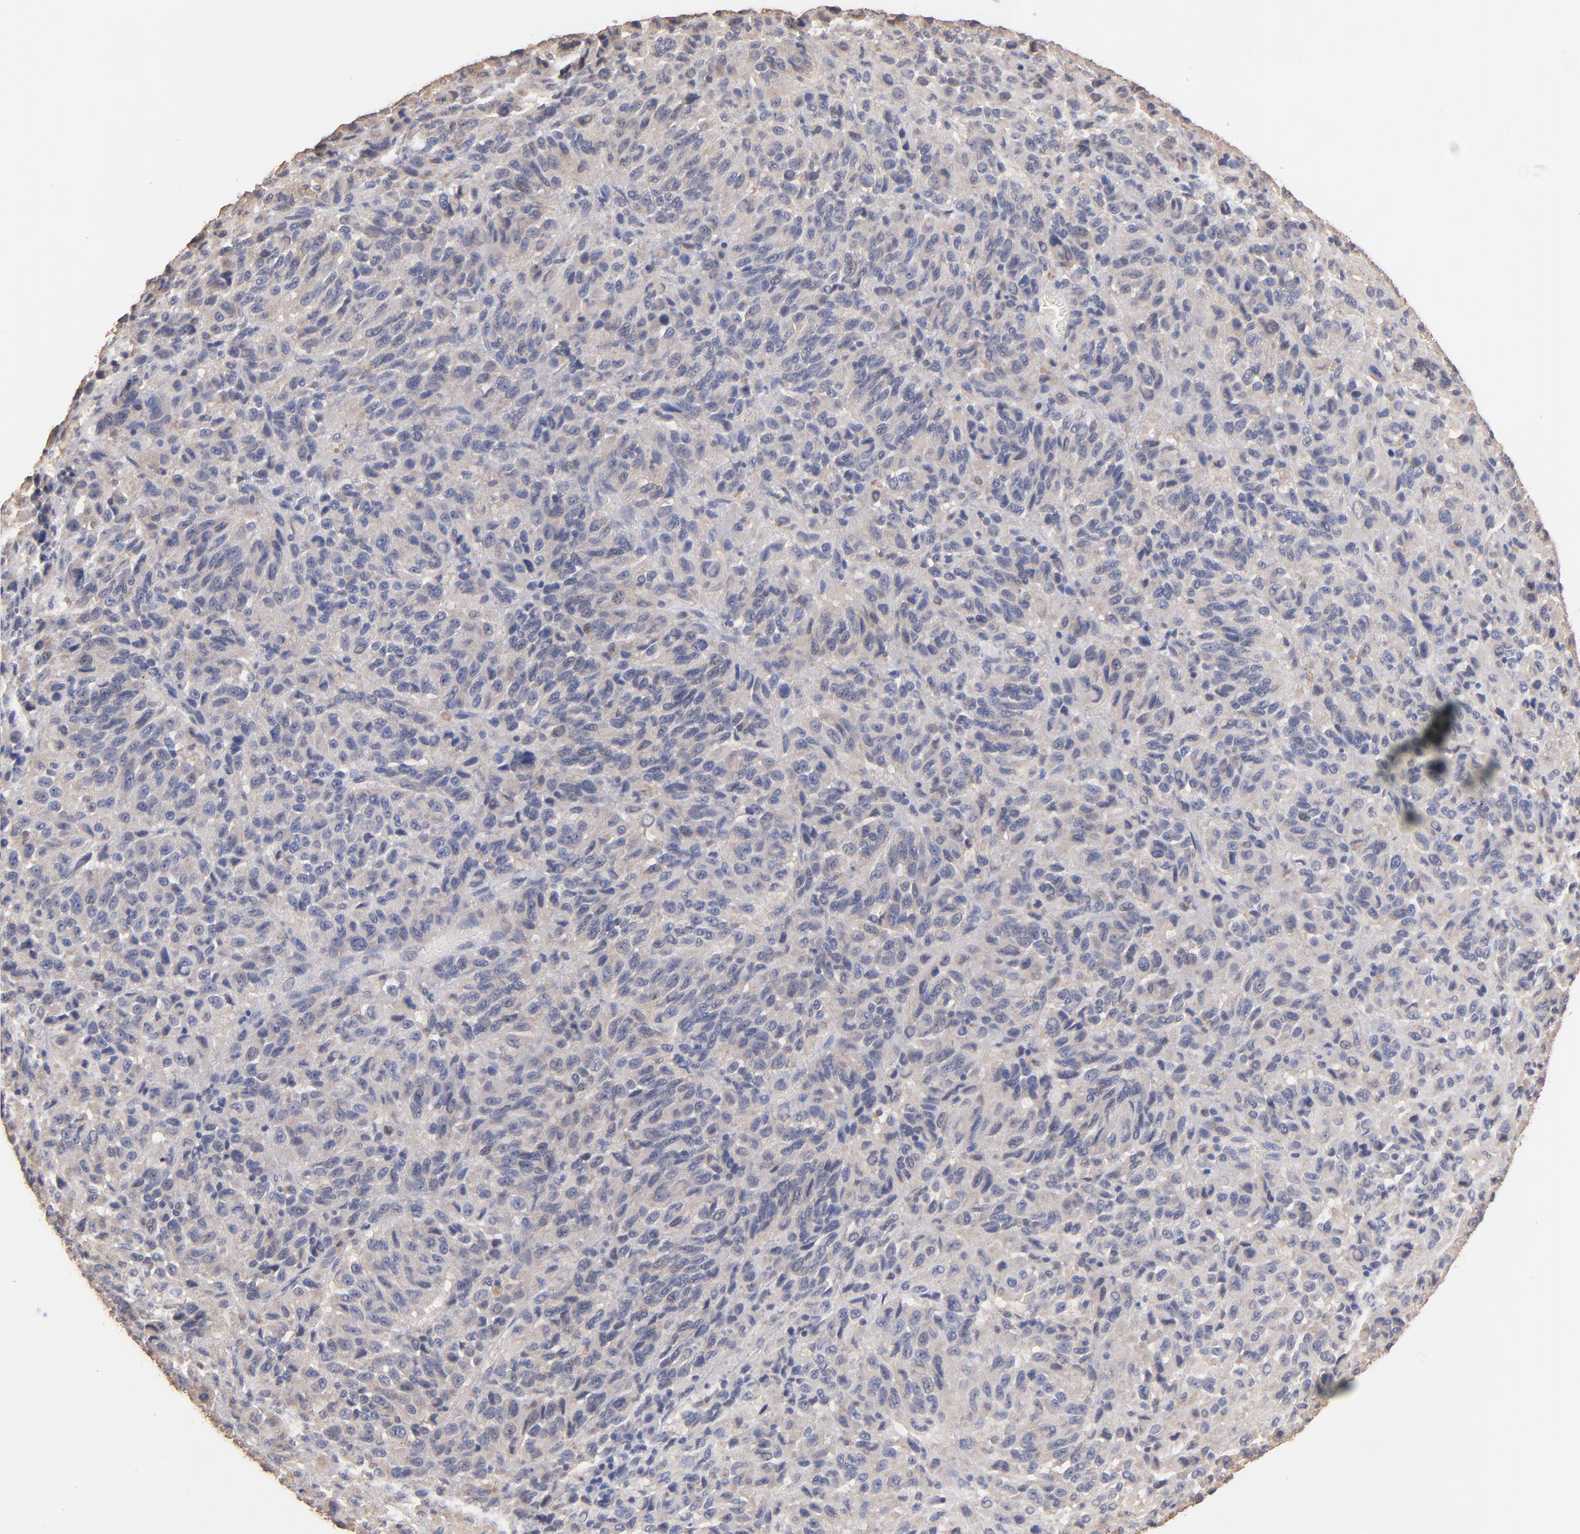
{"staining": {"intensity": "weak", "quantity": "25%-75%", "location": "cytoplasmic/membranous"}, "tissue": "melanoma", "cell_type": "Tumor cells", "image_type": "cancer", "snomed": [{"axis": "morphology", "description": "Malignant melanoma, Metastatic site"}, {"axis": "topography", "description": "Lung"}], "caption": "Protein staining of melanoma tissue displays weak cytoplasmic/membranous positivity in about 25%-75% of tumor cells.", "gene": "RO60", "patient": {"sex": "male", "age": 64}}